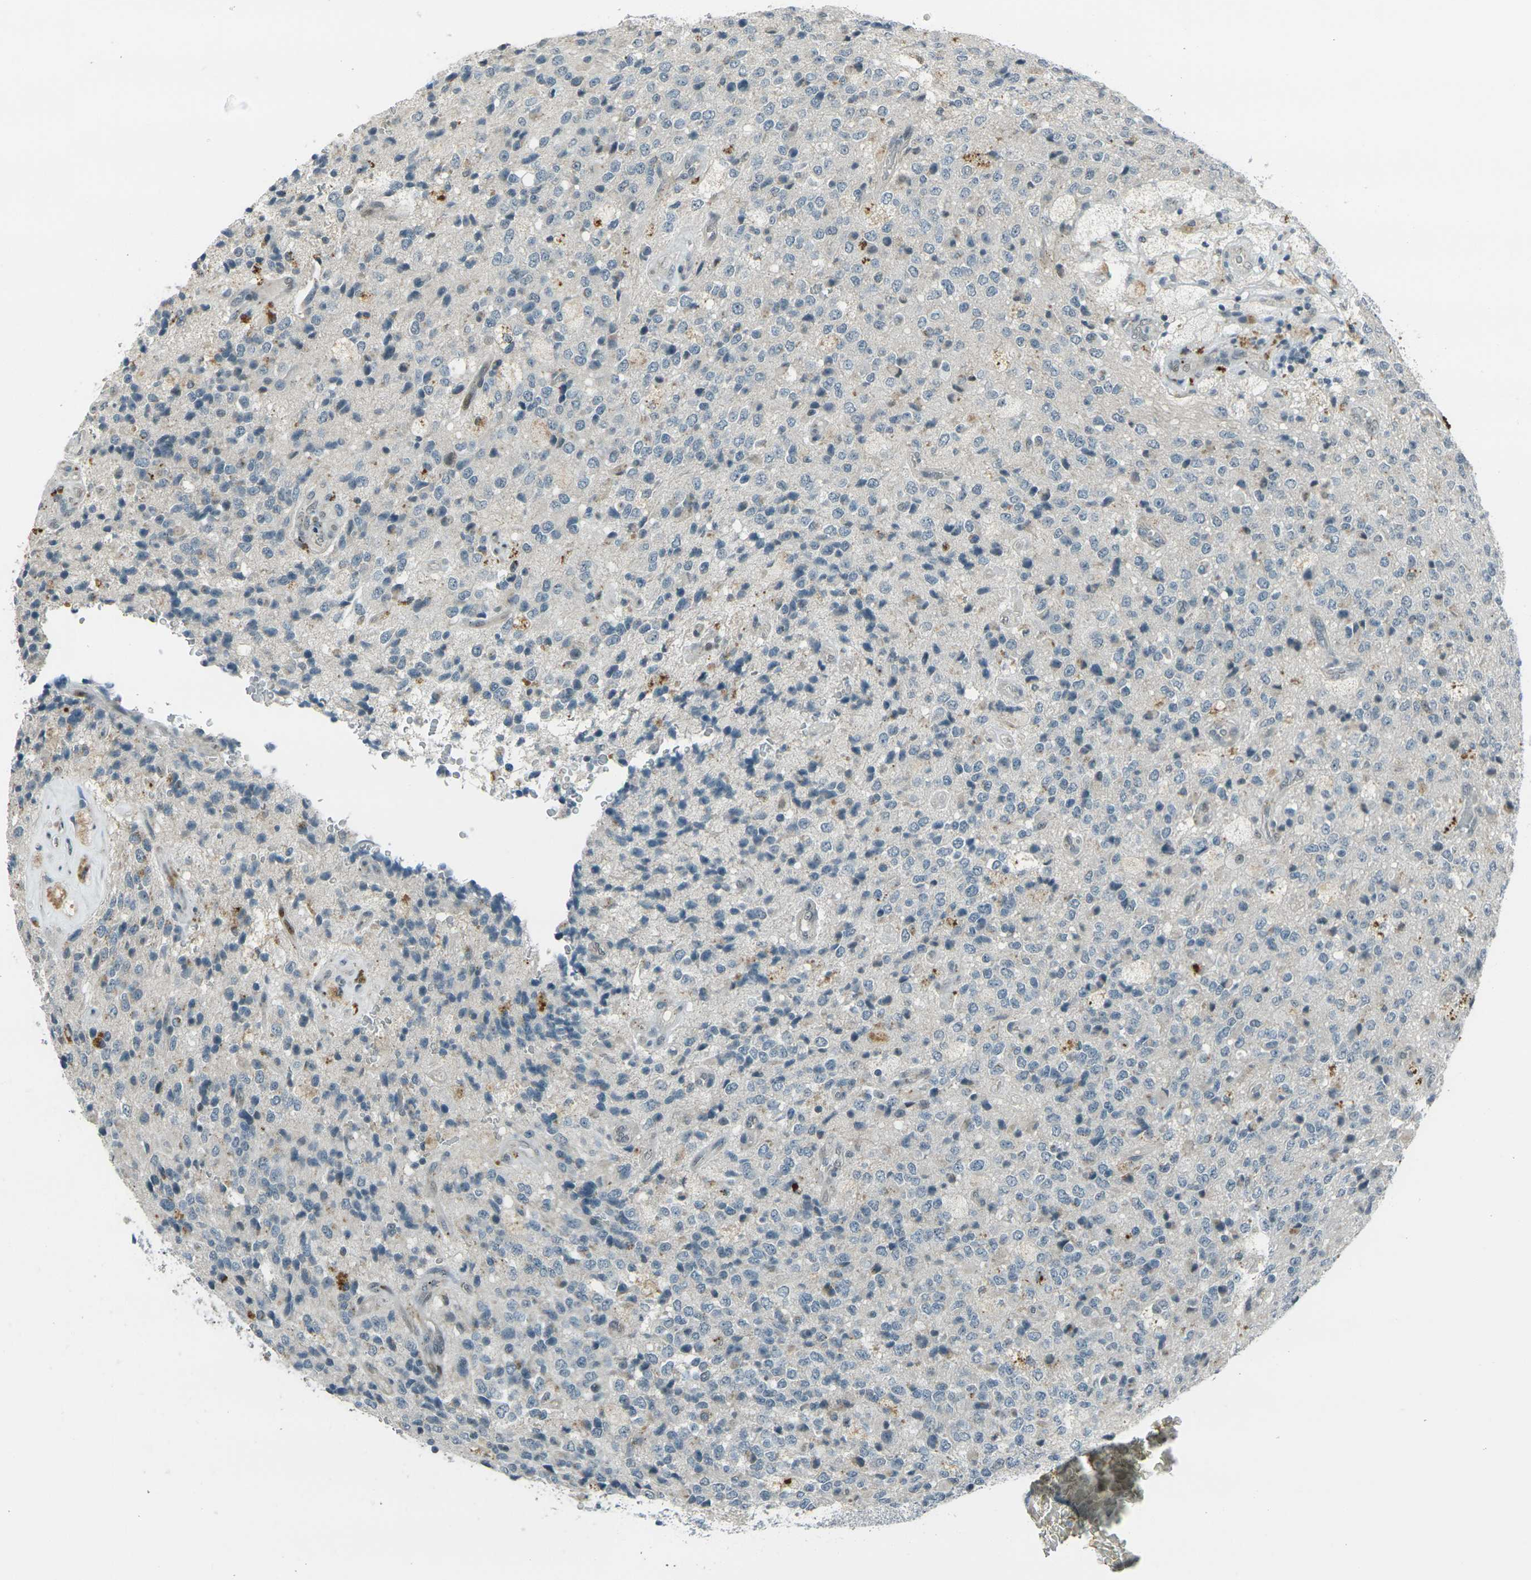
{"staining": {"intensity": "negative", "quantity": "none", "location": "none"}, "tissue": "glioma", "cell_type": "Tumor cells", "image_type": "cancer", "snomed": [{"axis": "morphology", "description": "Glioma, malignant, High grade"}, {"axis": "topography", "description": "pancreas cauda"}], "caption": "There is no significant staining in tumor cells of glioma.", "gene": "GPR19", "patient": {"sex": "male", "age": 60}}